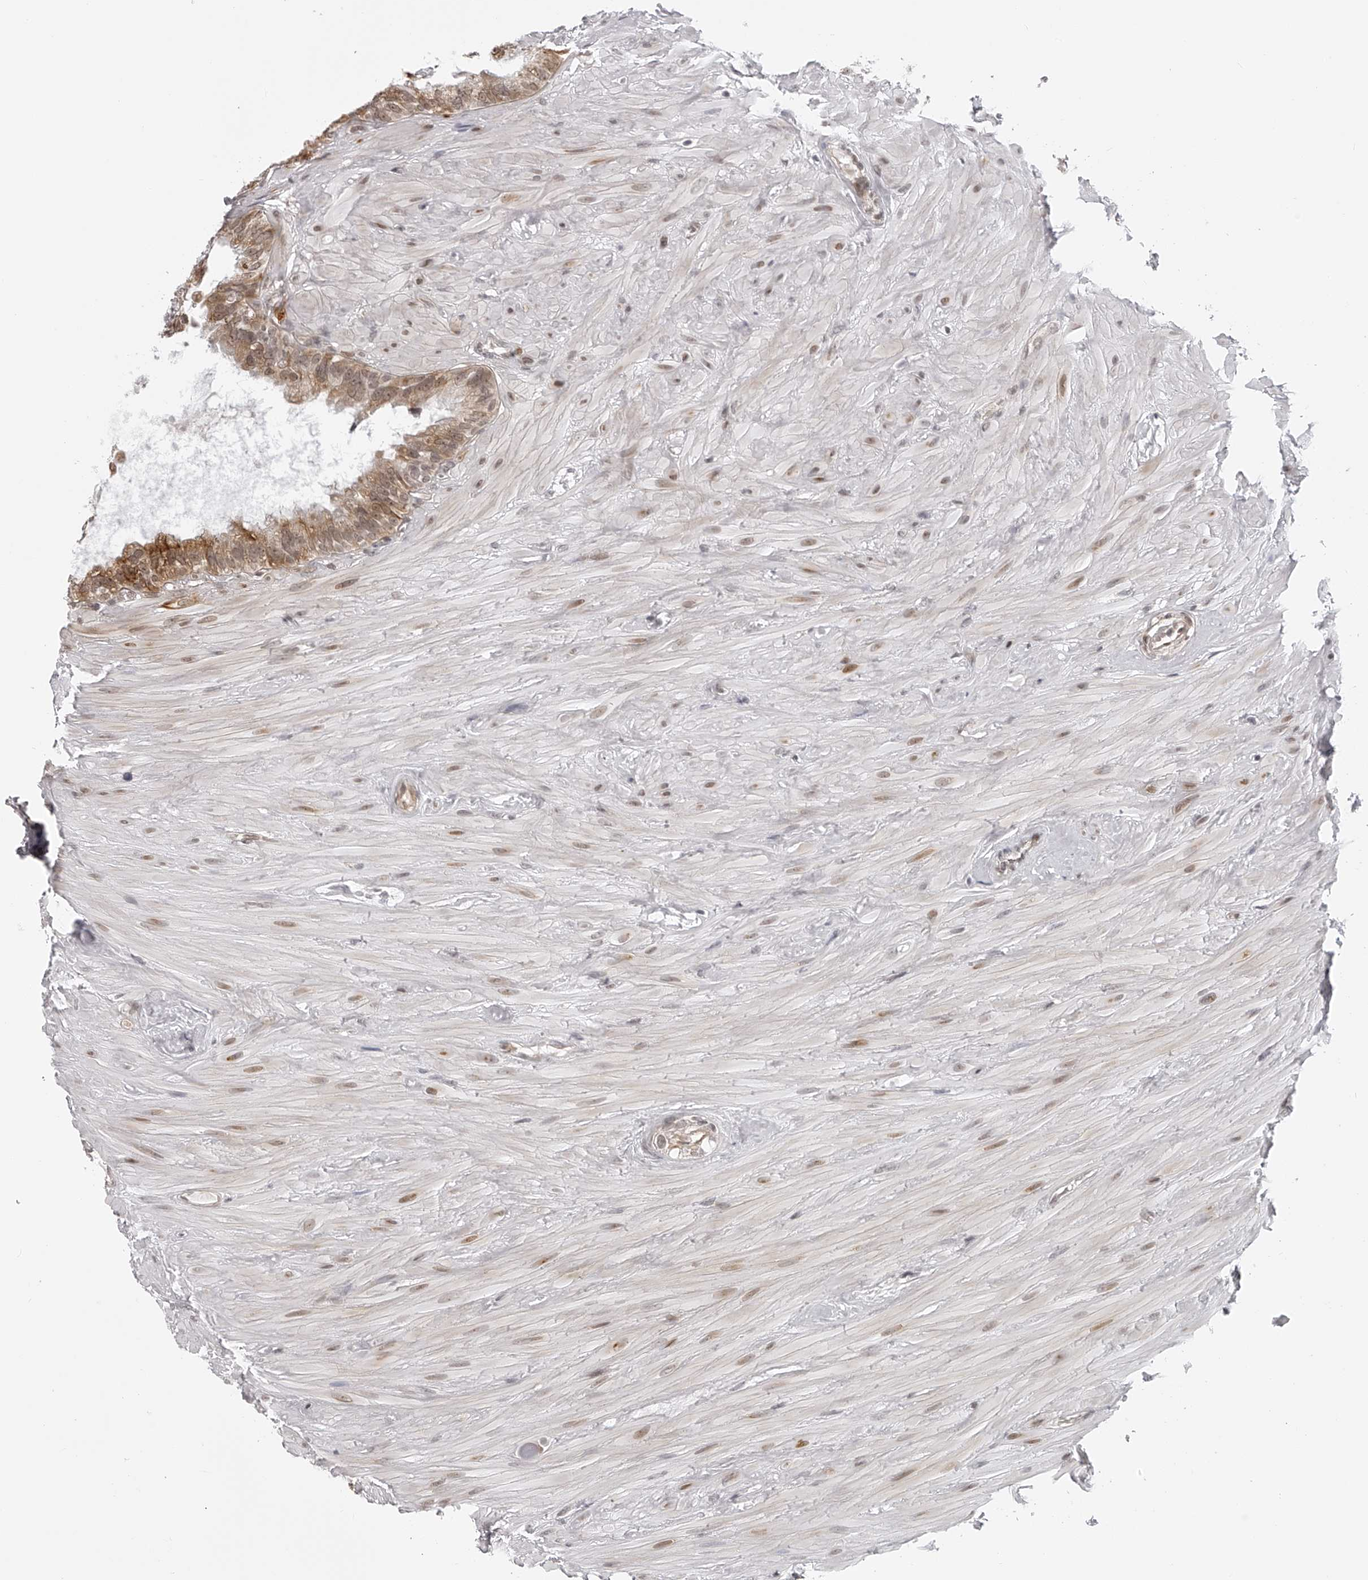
{"staining": {"intensity": "moderate", "quantity": ">75%", "location": "cytoplasmic/membranous,nuclear"}, "tissue": "seminal vesicle", "cell_type": "Glandular cells", "image_type": "normal", "snomed": [{"axis": "morphology", "description": "Normal tissue, NOS"}, {"axis": "topography", "description": "Seminal veicle"}], "caption": "Normal seminal vesicle shows moderate cytoplasmic/membranous,nuclear positivity in about >75% of glandular cells.", "gene": "ODF2L", "patient": {"sex": "male", "age": 80}}